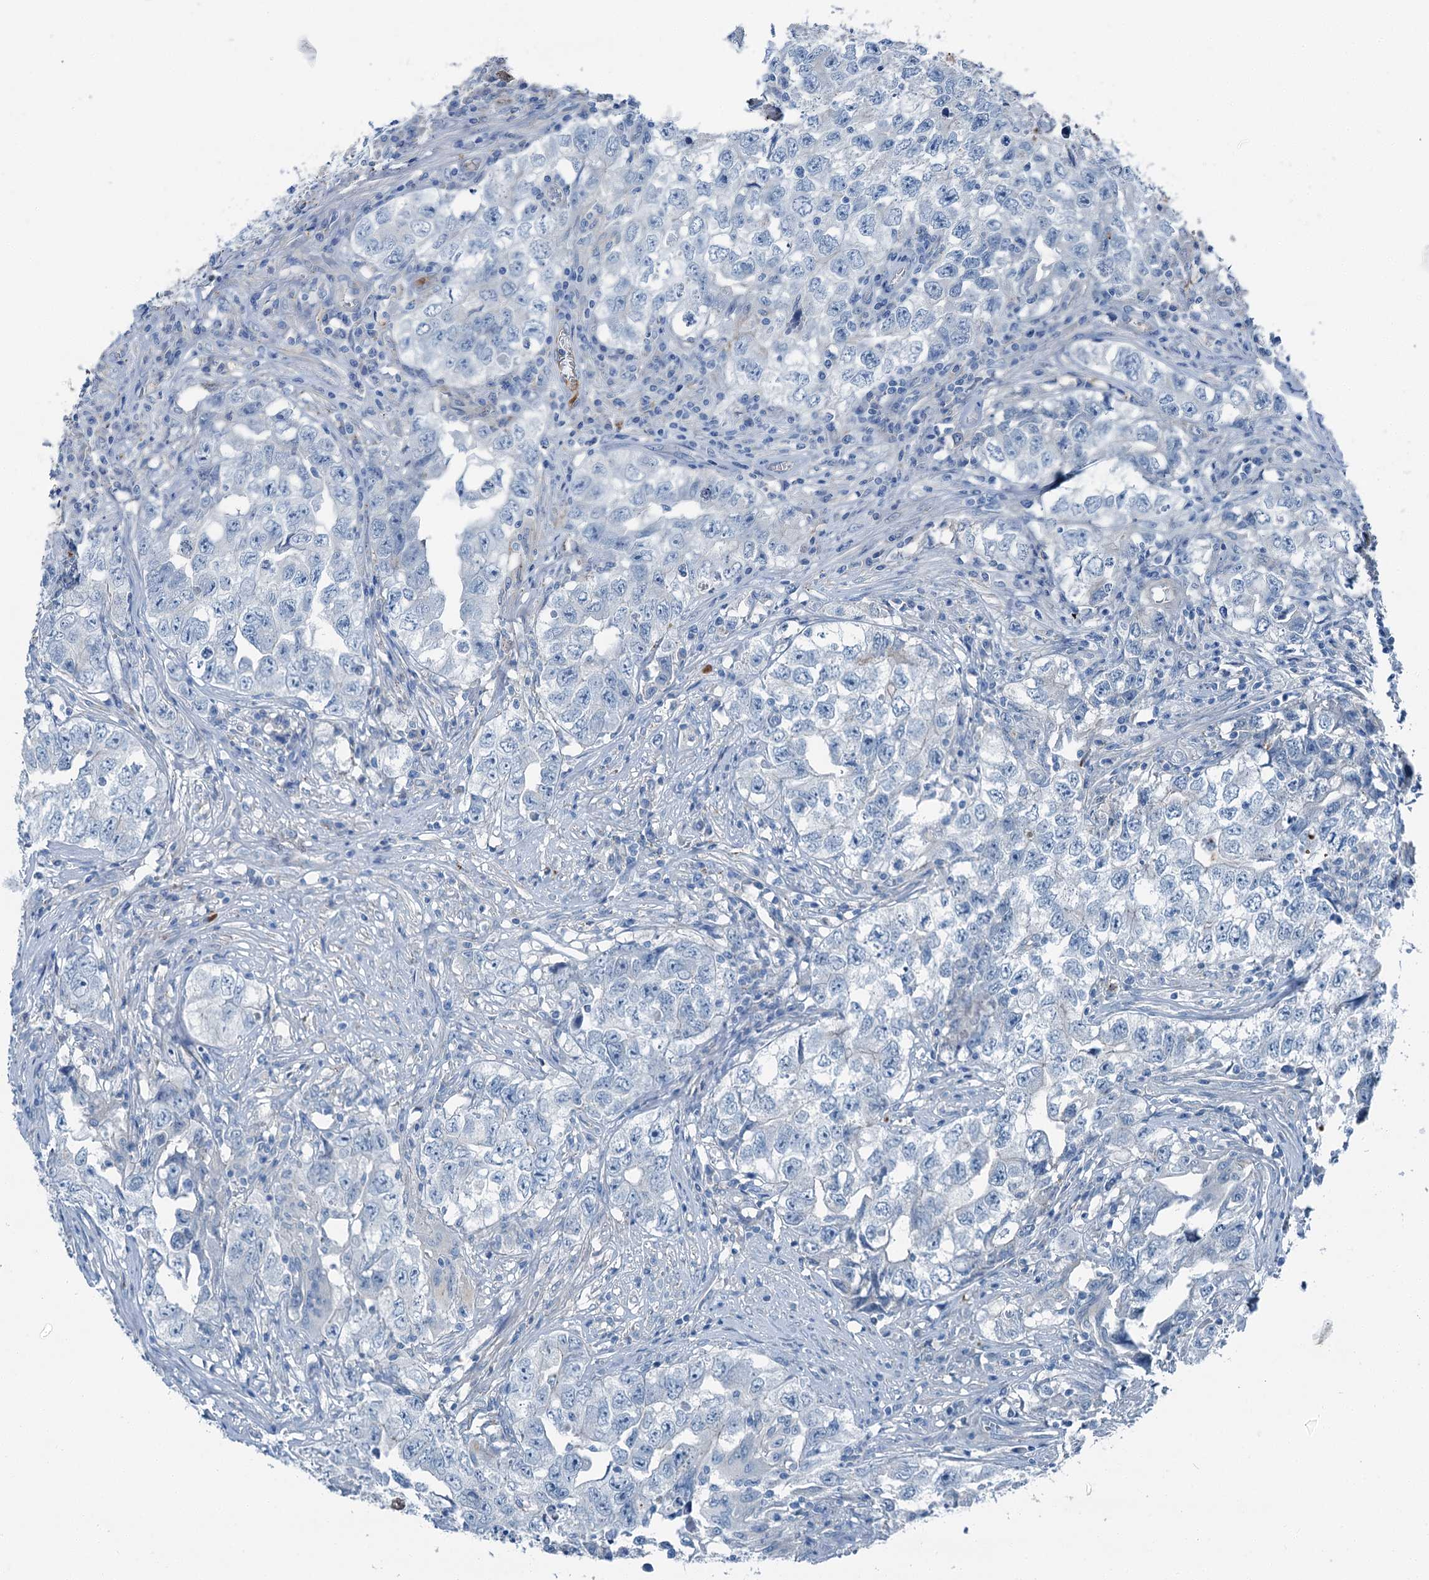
{"staining": {"intensity": "negative", "quantity": "none", "location": "none"}, "tissue": "testis cancer", "cell_type": "Tumor cells", "image_type": "cancer", "snomed": [{"axis": "morphology", "description": "Seminoma, NOS"}, {"axis": "morphology", "description": "Carcinoma, Embryonal, NOS"}, {"axis": "topography", "description": "Testis"}], "caption": "Human seminoma (testis) stained for a protein using immunohistochemistry shows no expression in tumor cells.", "gene": "AXL", "patient": {"sex": "male", "age": 43}}